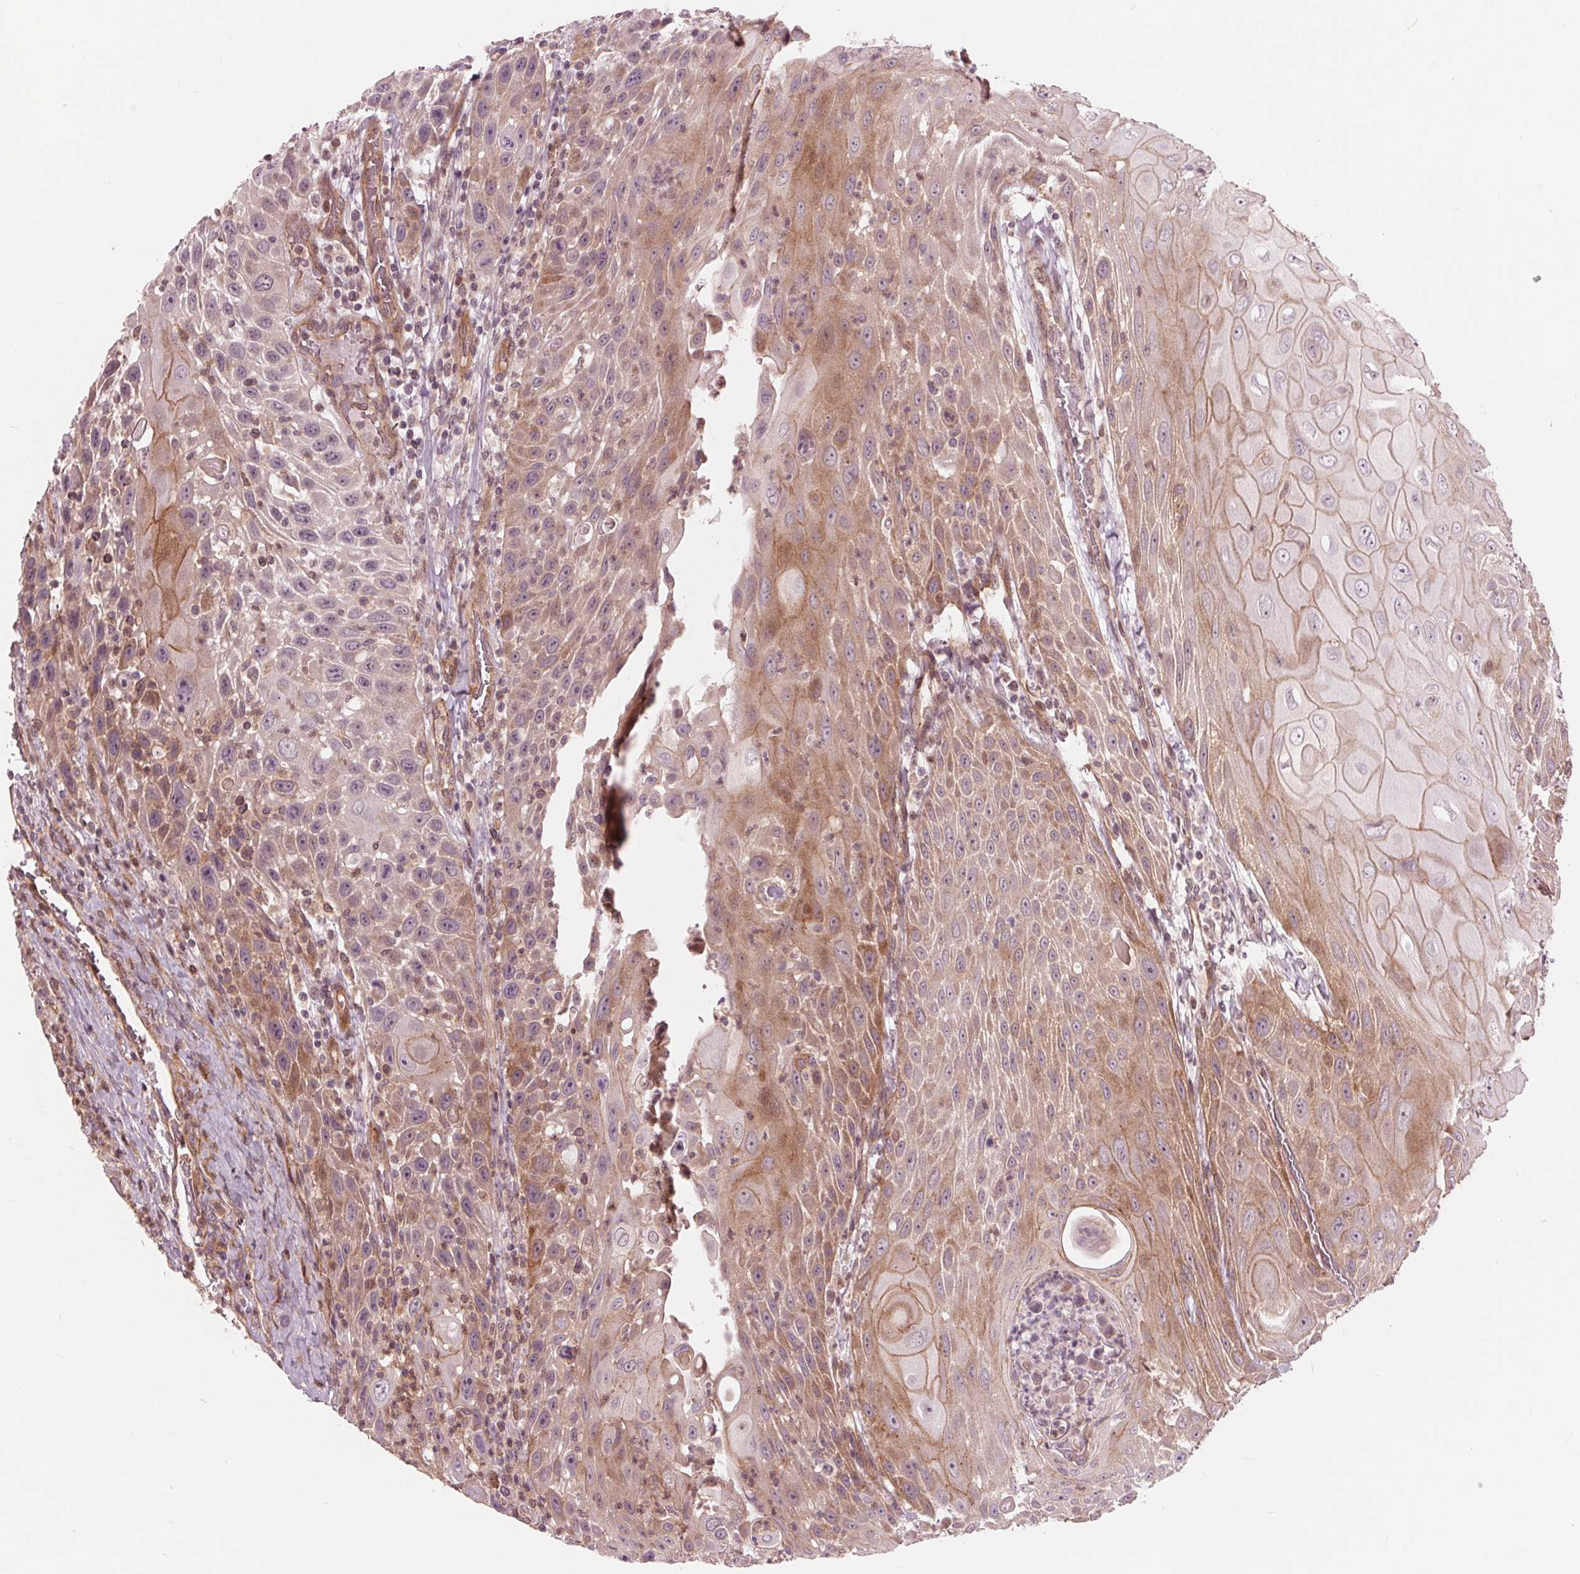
{"staining": {"intensity": "moderate", "quantity": "25%-75%", "location": "cytoplasmic/membranous"}, "tissue": "head and neck cancer", "cell_type": "Tumor cells", "image_type": "cancer", "snomed": [{"axis": "morphology", "description": "Squamous cell carcinoma, NOS"}, {"axis": "topography", "description": "Head-Neck"}], "caption": "IHC photomicrograph of neoplastic tissue: human head and neck cancer (squamous cell carcinoma) stained using IHC reveals medium levels of moderate protein expression localized specifically in the cytoplasmic/membranous of tumor cells, appearing as a cytoplasmic/membranous brown color.", "gene": "TXNIP", "patient": {"sex": "male", "age": 69}}